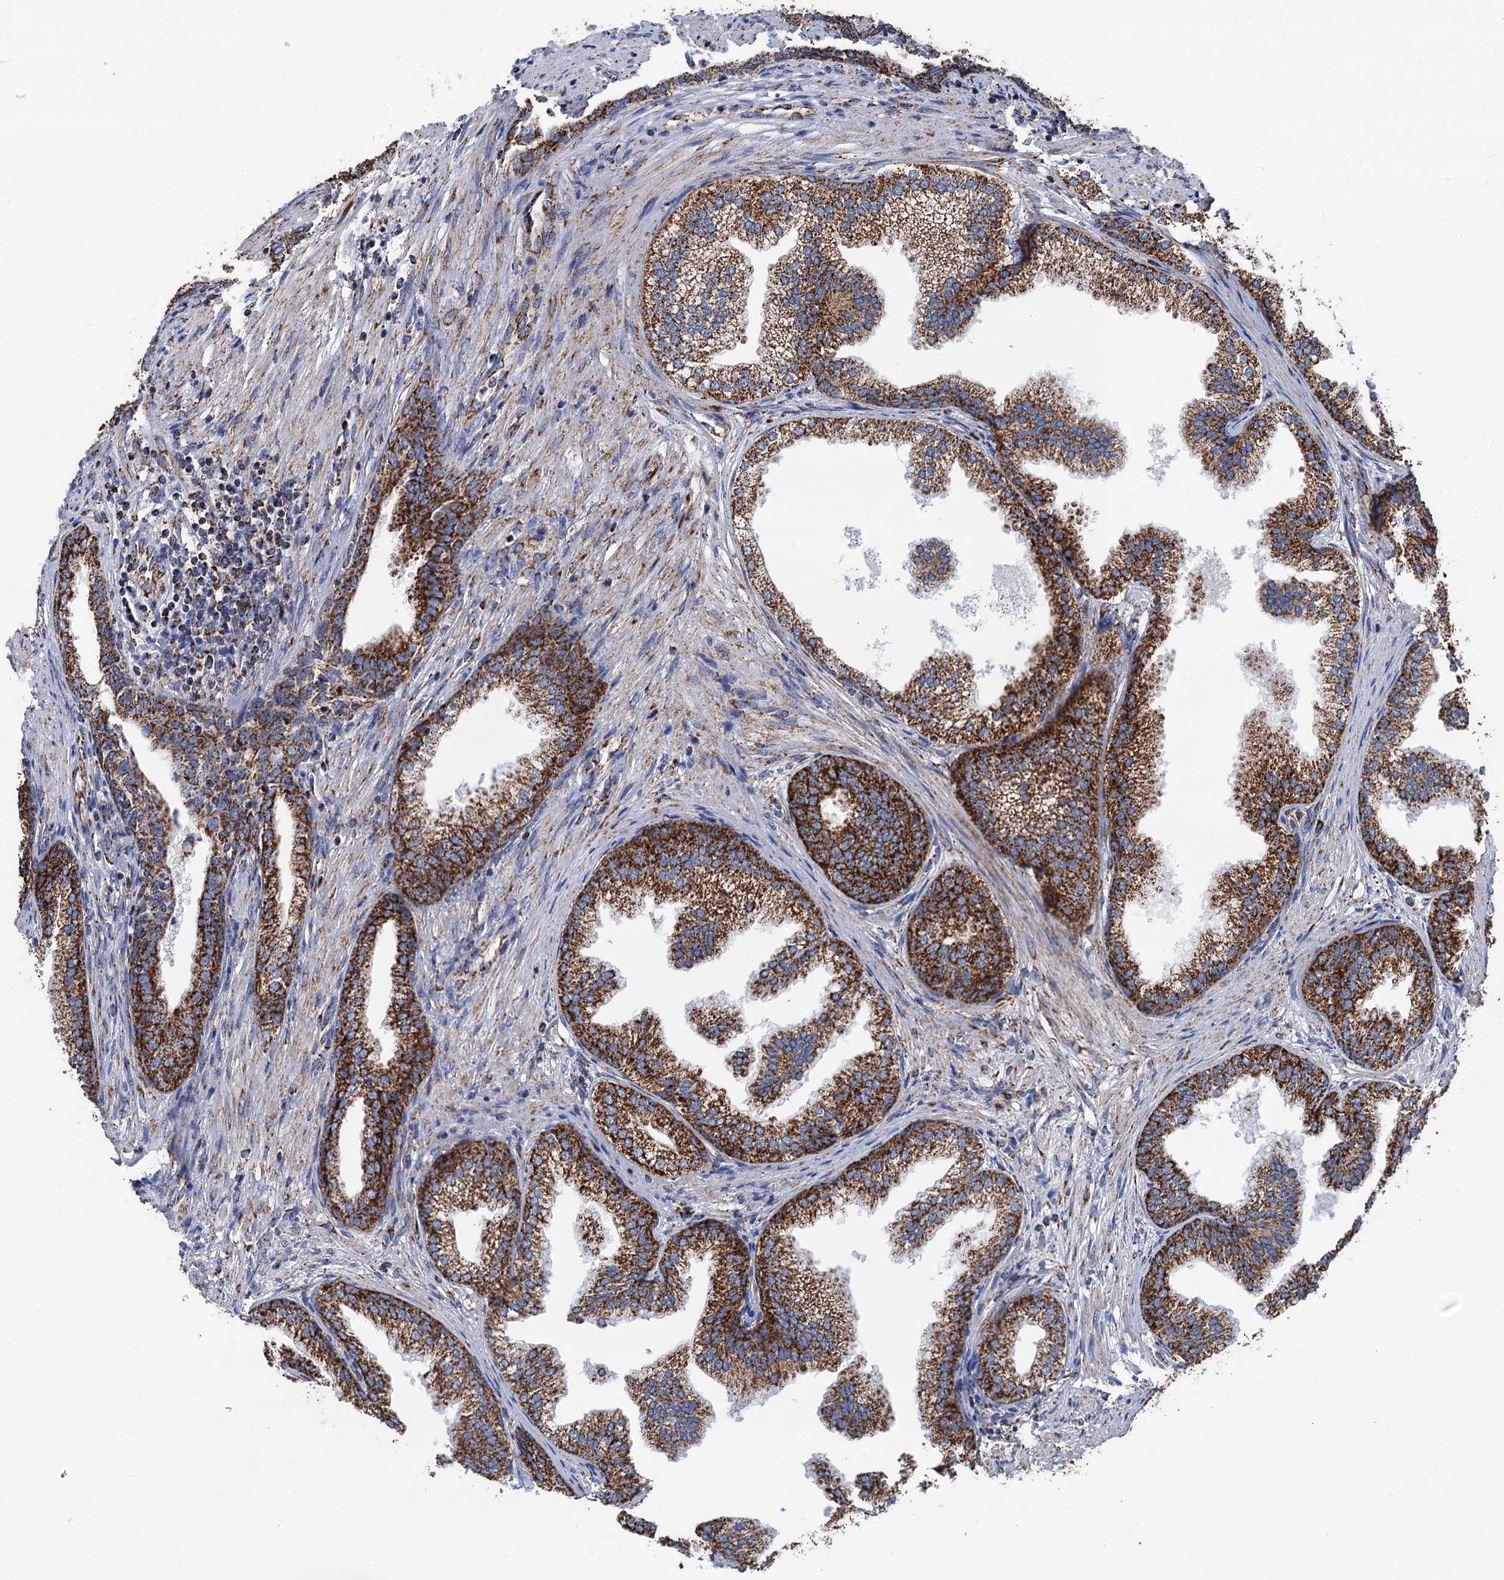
{"staining": {"intensity": "strong", "quantity": ">75%", "location": "cytoplasmic/membranous"}, "tissue": "prostate", "cell_type": "Glandular cells", "image_type": "normal", "snomed": [{"axis": "morphology", "description": "Normal tissue, NOS"}, {"axis": "topography", "description": "Prostate"}], "caption": "This image shows immunohistochemistry staining of normal human prostate, with high strong cytoplasmic/membranous expression in about >75% of glandular cells.", "gene": "IVD", "patient": {"sex": "male", "age": 76}}